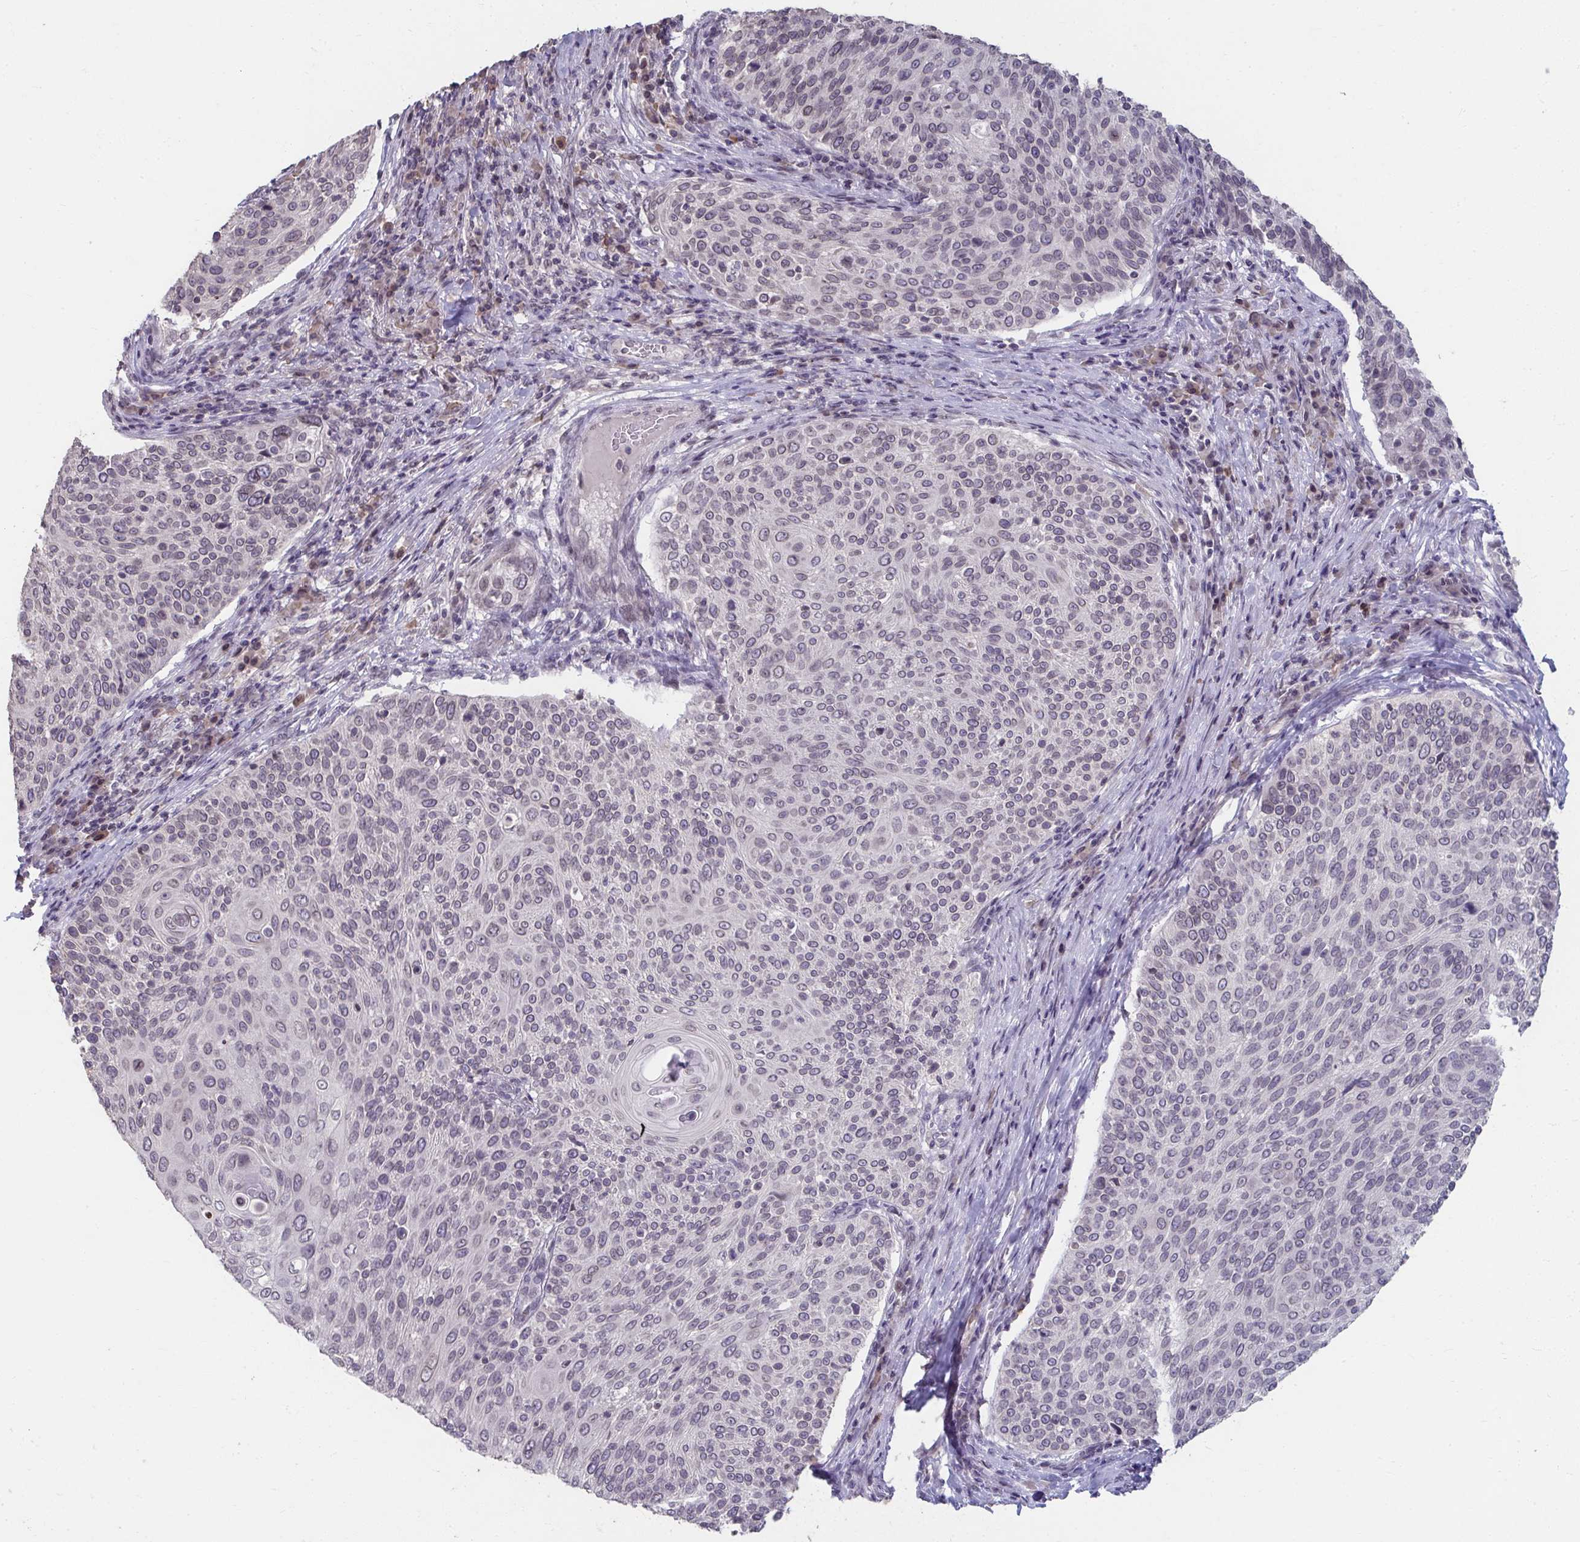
{"staining": {"intensity": "weak", "quantity": "<25%", "location": "nuclear"}, "tissue": "cervical cancer", "cell_type": "Tumor cells", "image_type": "cancer", "snomed": [{"axis": "morphology", "description": "Squamous cell carcinoma, NOS"}, {"axis": "topography", "description": "Cervix"}], "caption": "This is an IHC histopathology image of cervical cancer (squamous cell carcinoma). There is no positivity in tumor cells.", "gene": "NUP133", "patient": {"sex": "female", "age": 31}}